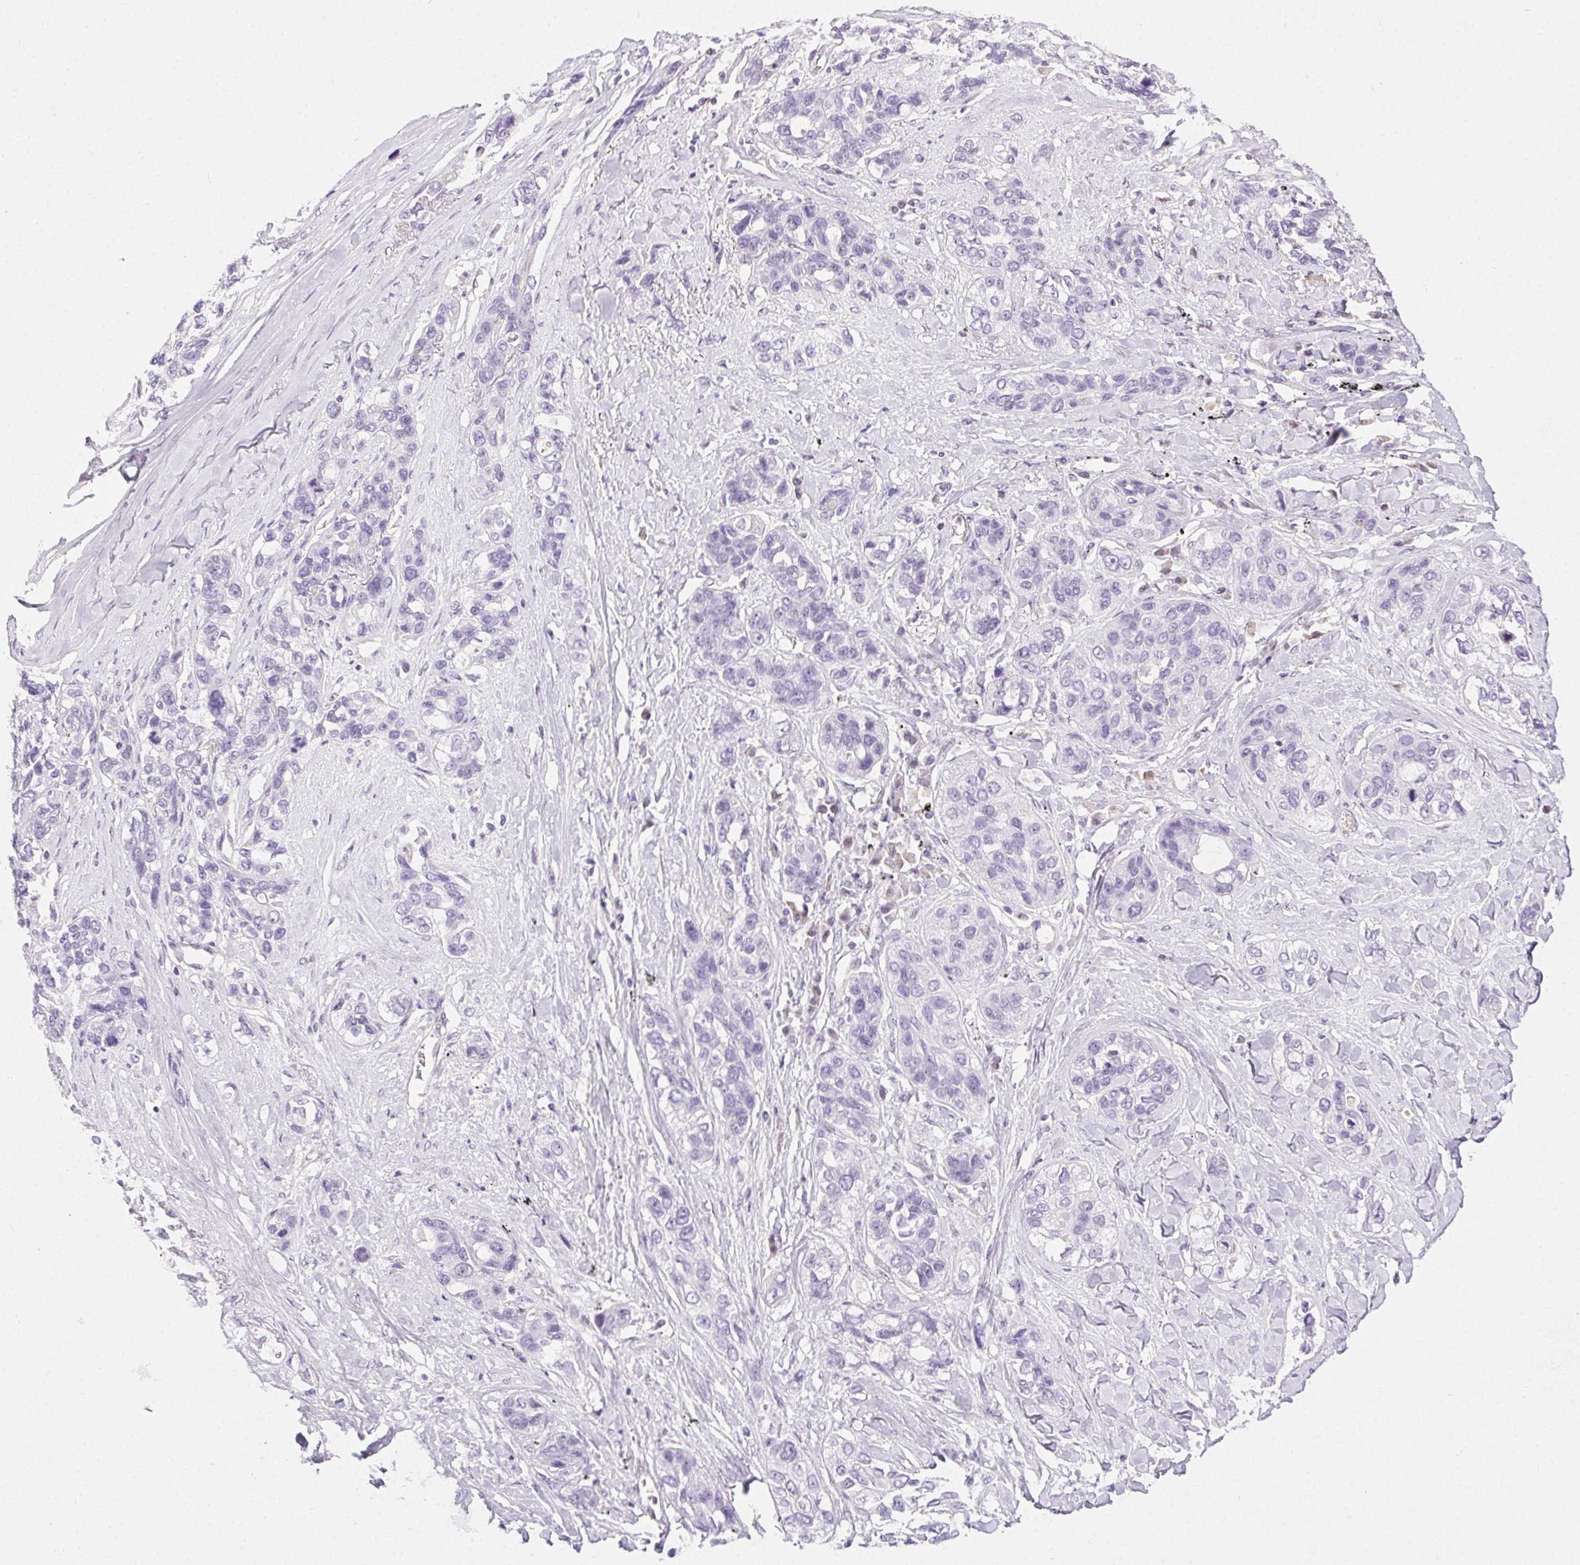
{"staining": {"intensity": "negative", "quantity": "none", "location": "none"}, "tissue": "lung cancer", "cell_type": "Tumor cells", "image_type": "cancer", "snomed": [{"axis": "morphology", "description": "Squamous cell carcinoma, NOS"}, {"axis": "topography", "description": "Lung"}], "caption": "Human lung squamous cell carcinoma stained for a protein using immunohistochemistry (IHC) shows no staining in tumor cells.", "gene": "SYCE2", "patient": {"sex": "female", "age": 70}}